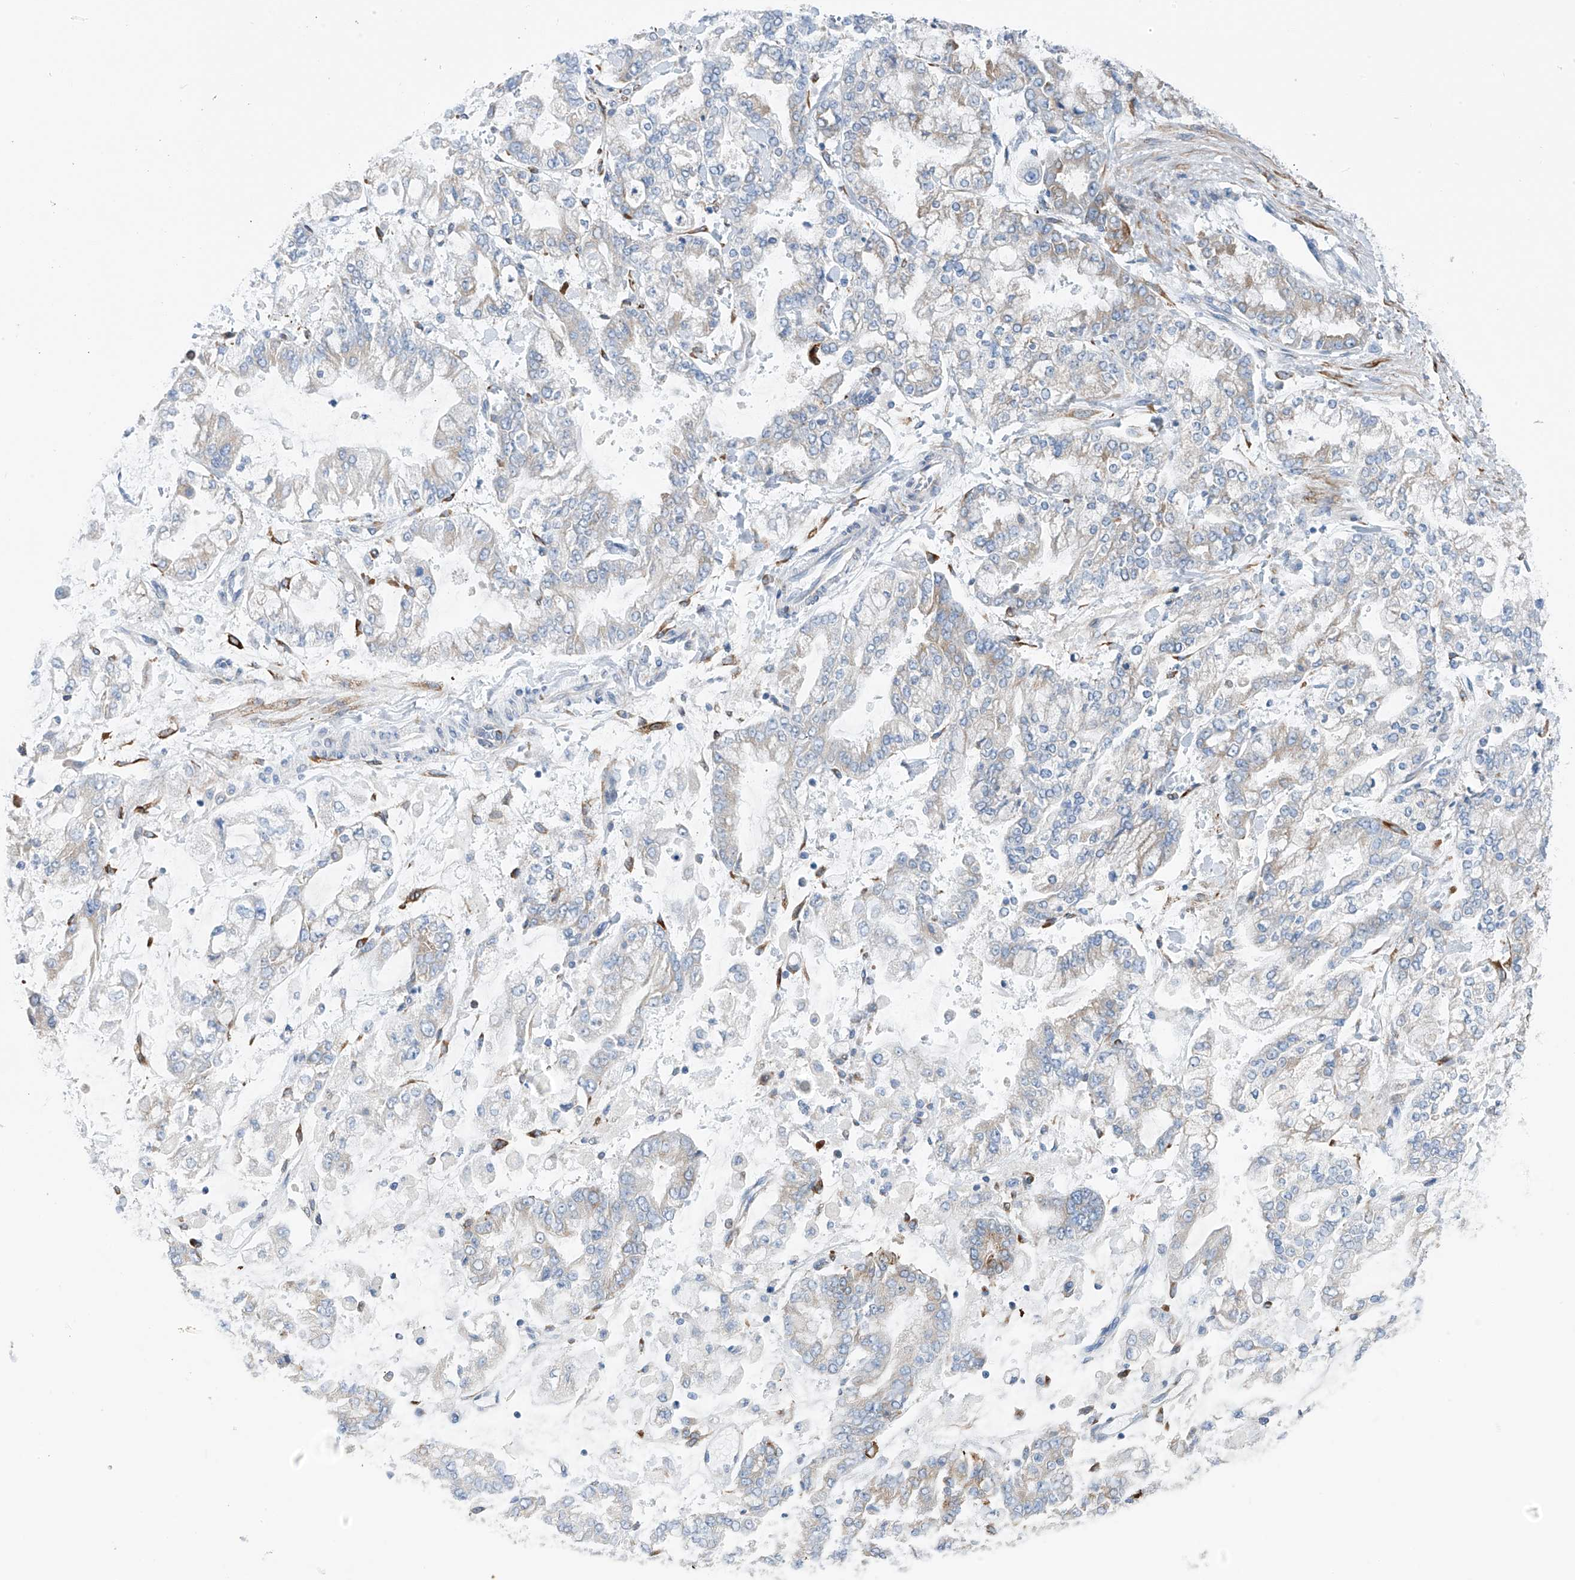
{"staining": {"intensity": "weak", "quantity": "<25%", "location": "cytoplasmic/membranous"}, "tissue": "stomach cancer", "cell_type": "Tumor cells", "image_type": "cancer", "snomed": [{"axis": "morphology", "description": "Normal tissue, NOS"}, {"axis": "morphology", "description": "Adenocarcinoma, NOS"}, {"axis": "topography", "description": "Stomach, upper"}, {"axis": "topography", "description": "Stomach"}], "caption": "High power microscopy photomicrograph of an IHC photomicrograph of stomach adenocarcinoma, revealing no significant expression in tumor cells.", "gene": "RCN2", "patient": {"sex": "male", "age": 76}}